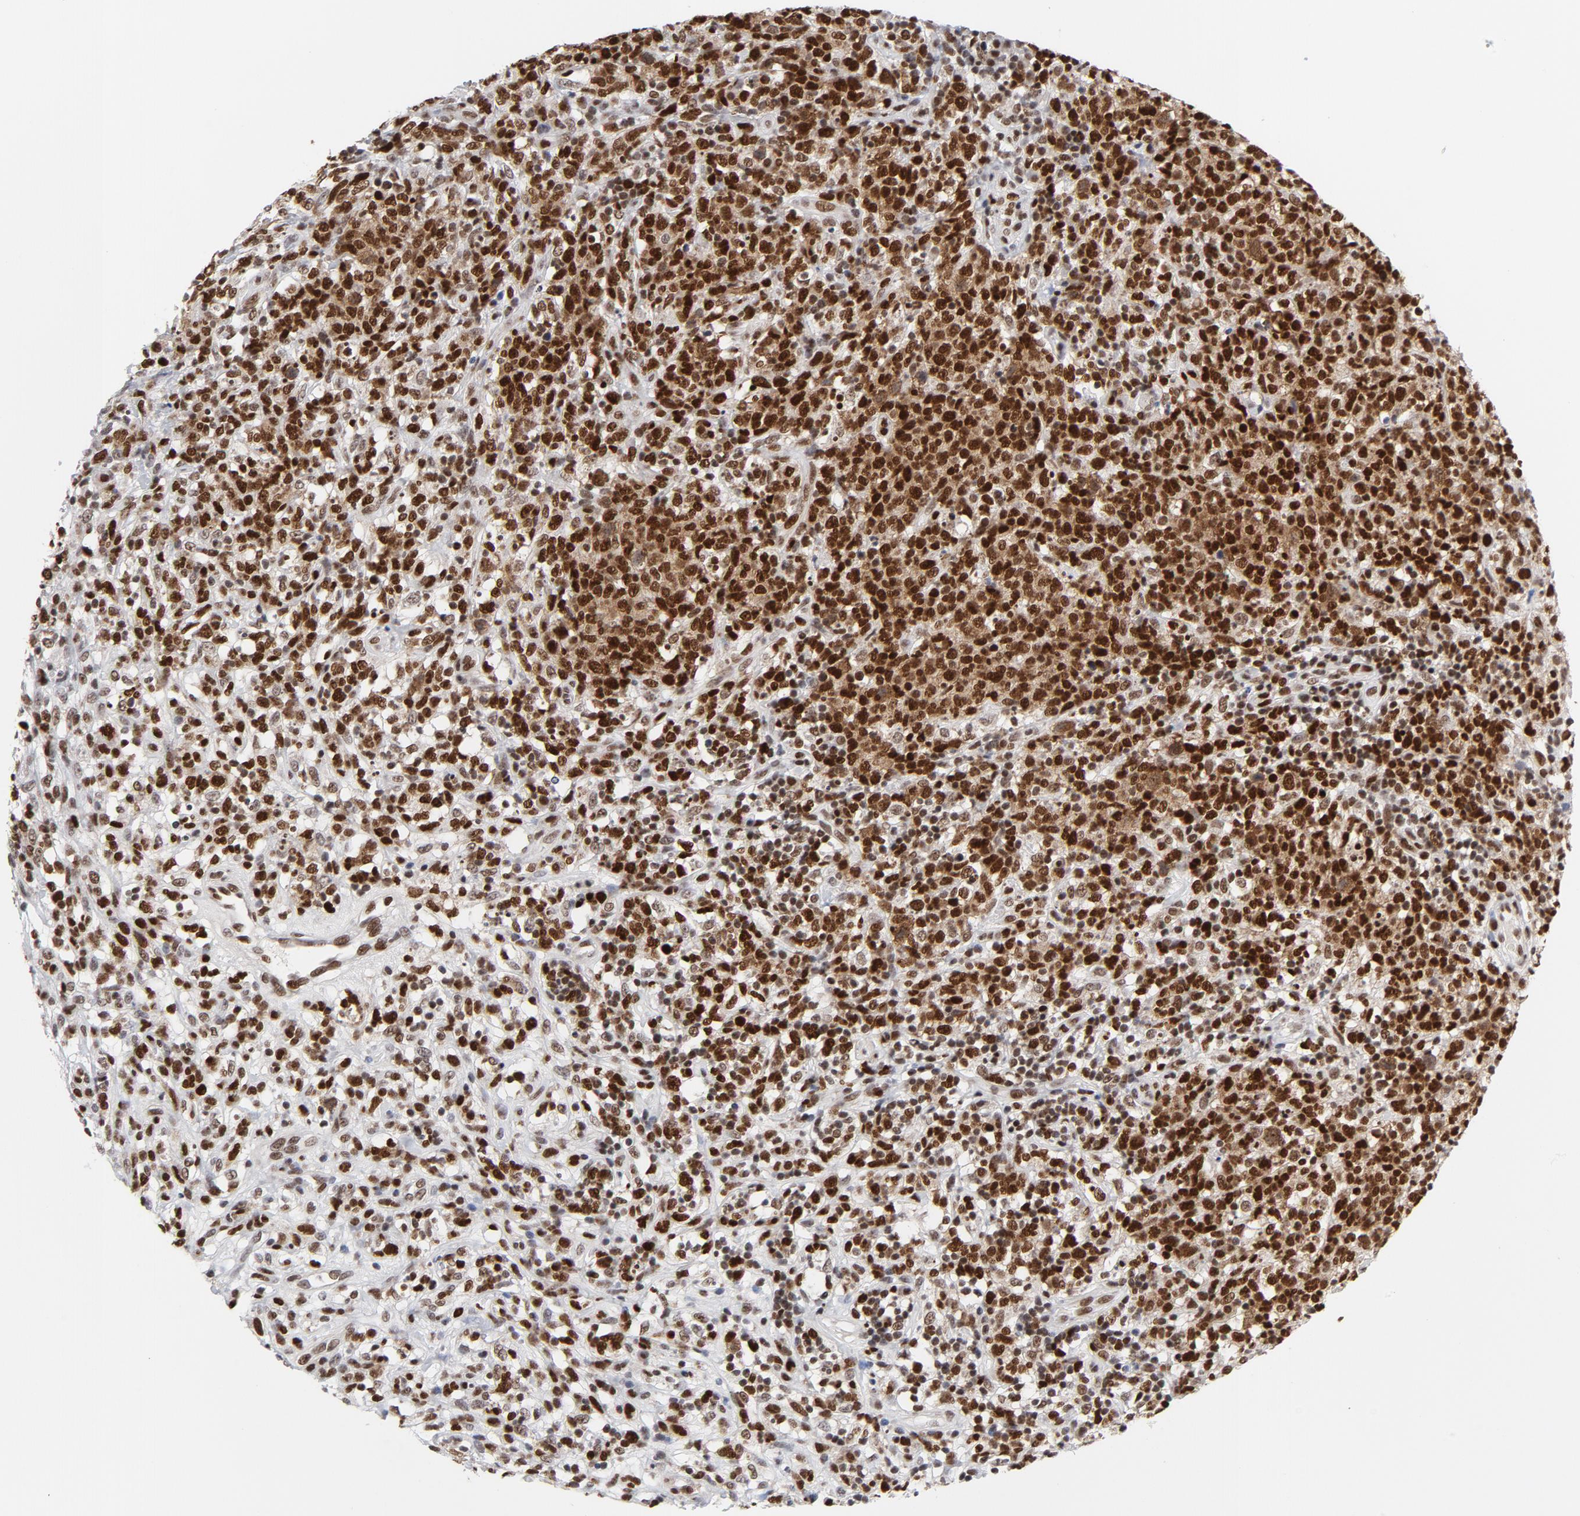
{"staining": {"intensity": "strong", "quantity": ">75%", "location": "nuclear"}, "tissue": "lymphoma", "cell_type": "Tumor cells", "image_type": "cancer", "snomed": [{"axis": "morphology", "description": "Malignant lymphoma, non-Hodgkin's type, High grade"}, {"axis": "topography", "description": "Lymph node"}], "caption": "Lymphoma tissue exhibits strong nuclear positivity in about >75% of tumor cells", "gene": "RFC4", "patient": {"sex": "female", "age": 73}}